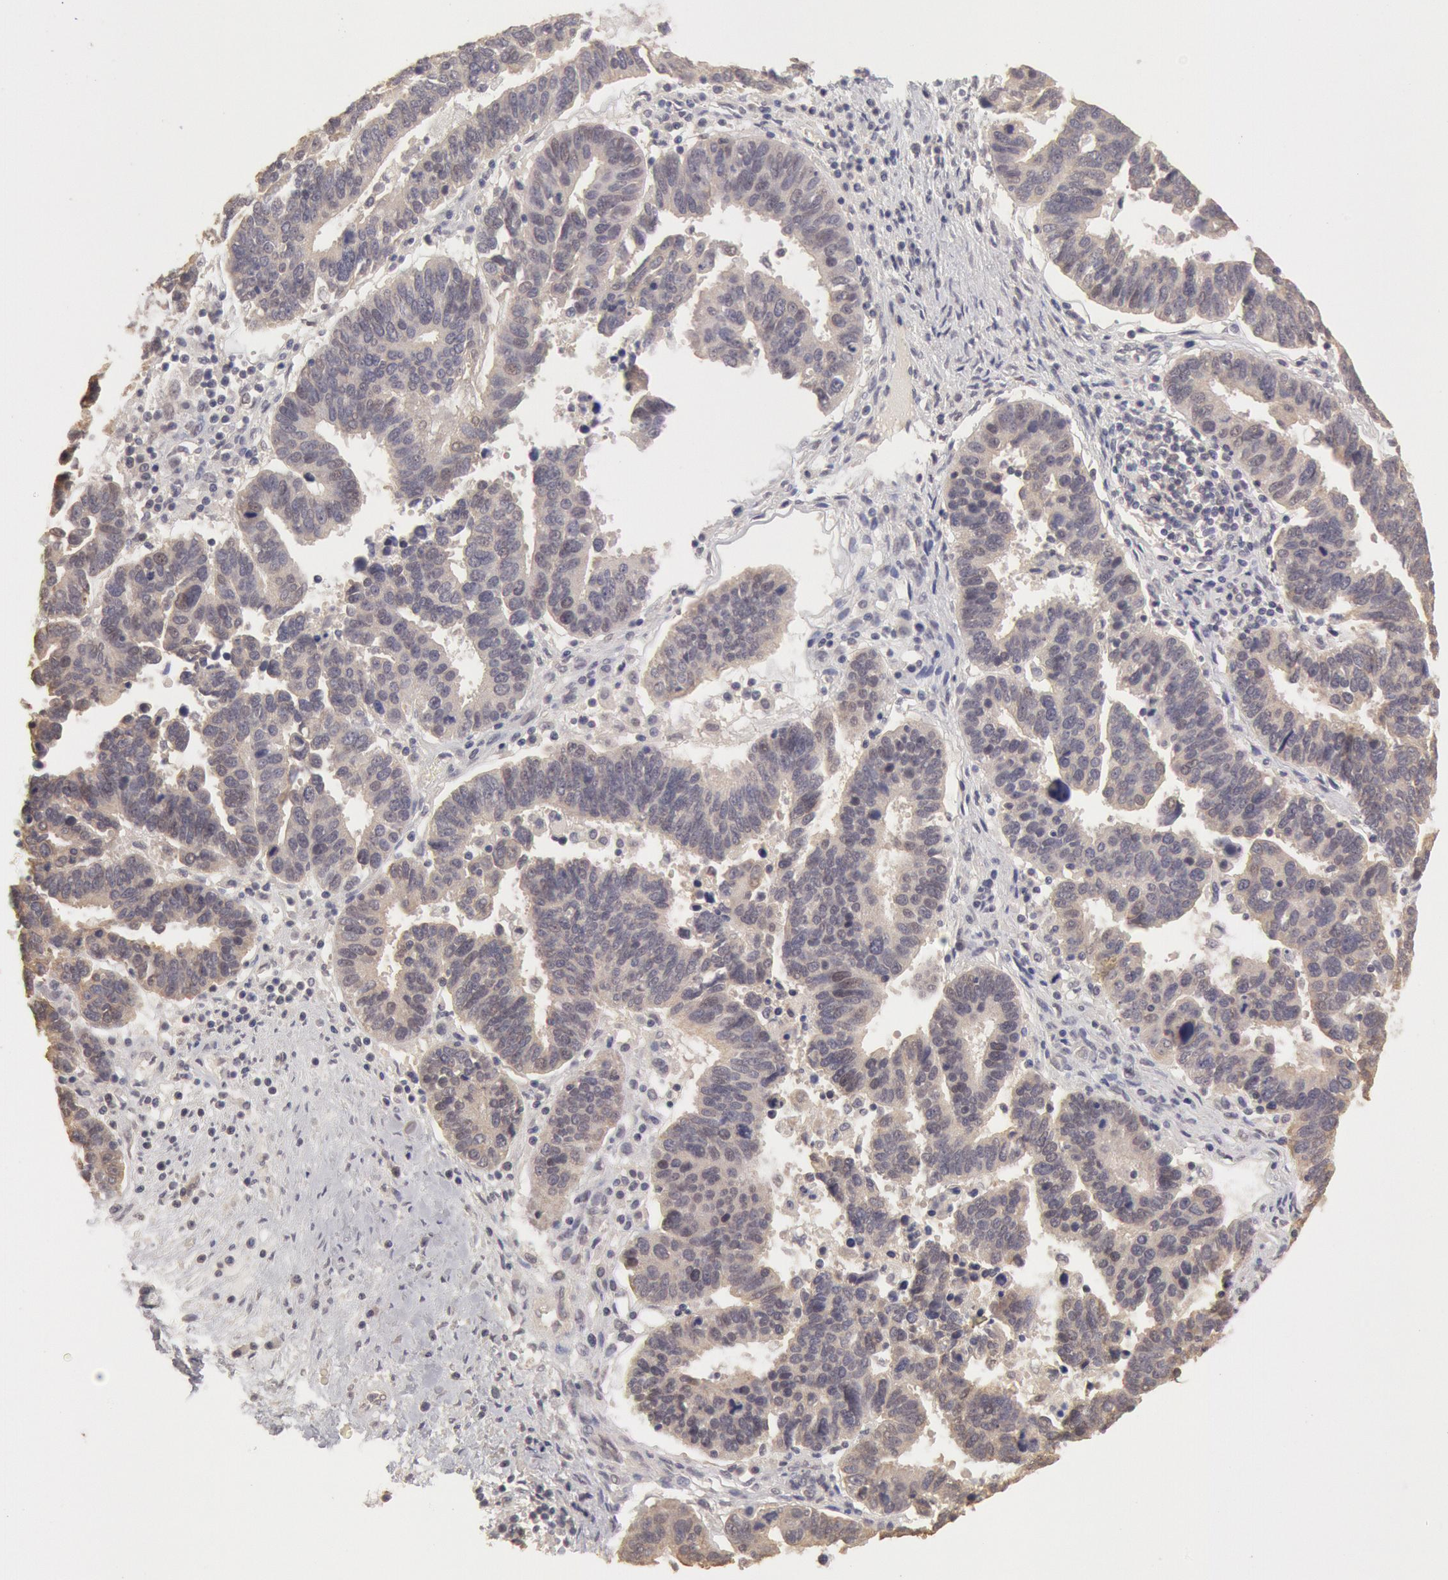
{"staining": {"intensity": "weak", "quantity": ">75%", "location": "cytoplasmic/membranous"}, "tissue": "ovarian cancer", "cell_type": "Tumor cells", "image_type": "cancer", "snomed": [{"axis": "morphology", "description": "Carcinoma, endometroid"}, {"axis": "morphology", "description": "Cystadenocarcinoma, serous, NOS"}, {"axis": "topography", "description": "Ovary"}], "caption": "Weak cytoplasmic/membranous positivity for a protein is seen in approximately >75% of tumor cells of ovarian serous cystadenocarcinoma using immunohistochemistry (IHC).", "gene": "ZFP36L1", "patient": {"sex": "female", "age": 45}}